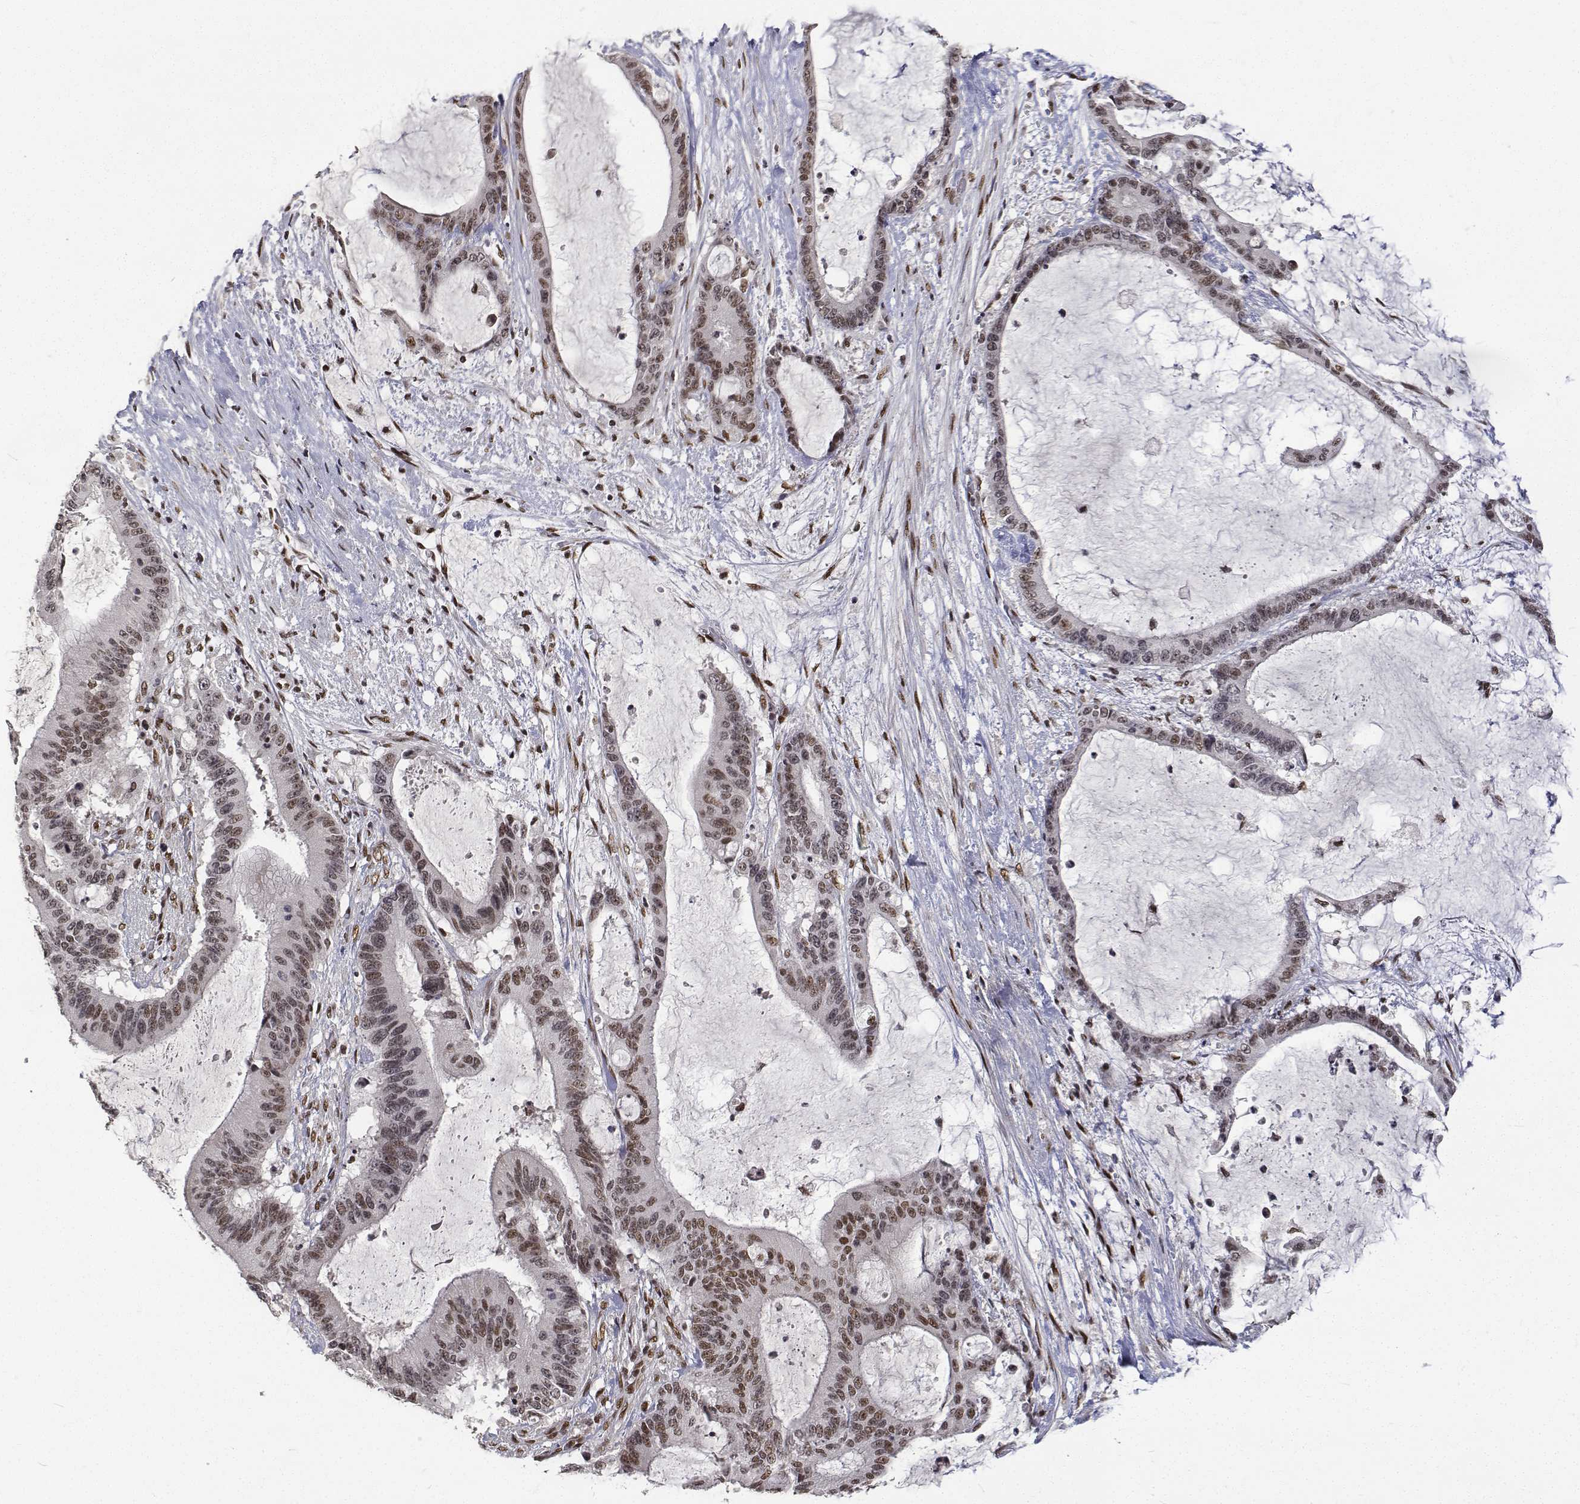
{"staining": {"intensity": "weak", "quantity": "25%-75%", "location": "nuclear"}, "tissue": "liver cancer", "cell_type": "Tumor cells", "image_type": "cancer", "snomed": [{"axis": "morphology", "description": "Normal tissue, NOS"}, {"axis": "morphology", "description": "Cholangiocarcinoma"}, {"axis": "topography", "description": "Liver"}, {"axis": "topography", "description": "Peripheral nerve tissue"}], "caption": "A low amount of weak nuclear staining is appreciated in approximately 25%-75% of tumor cells in cholangiocarcinoma (liver) tissue. The protein of interest is stained brown, and the nuclei are stained in blue (DAB IHC with brightfield microscopy, high magnification).", "gene": "ATRX", "patient": {"sex": "female", "age": 73}}